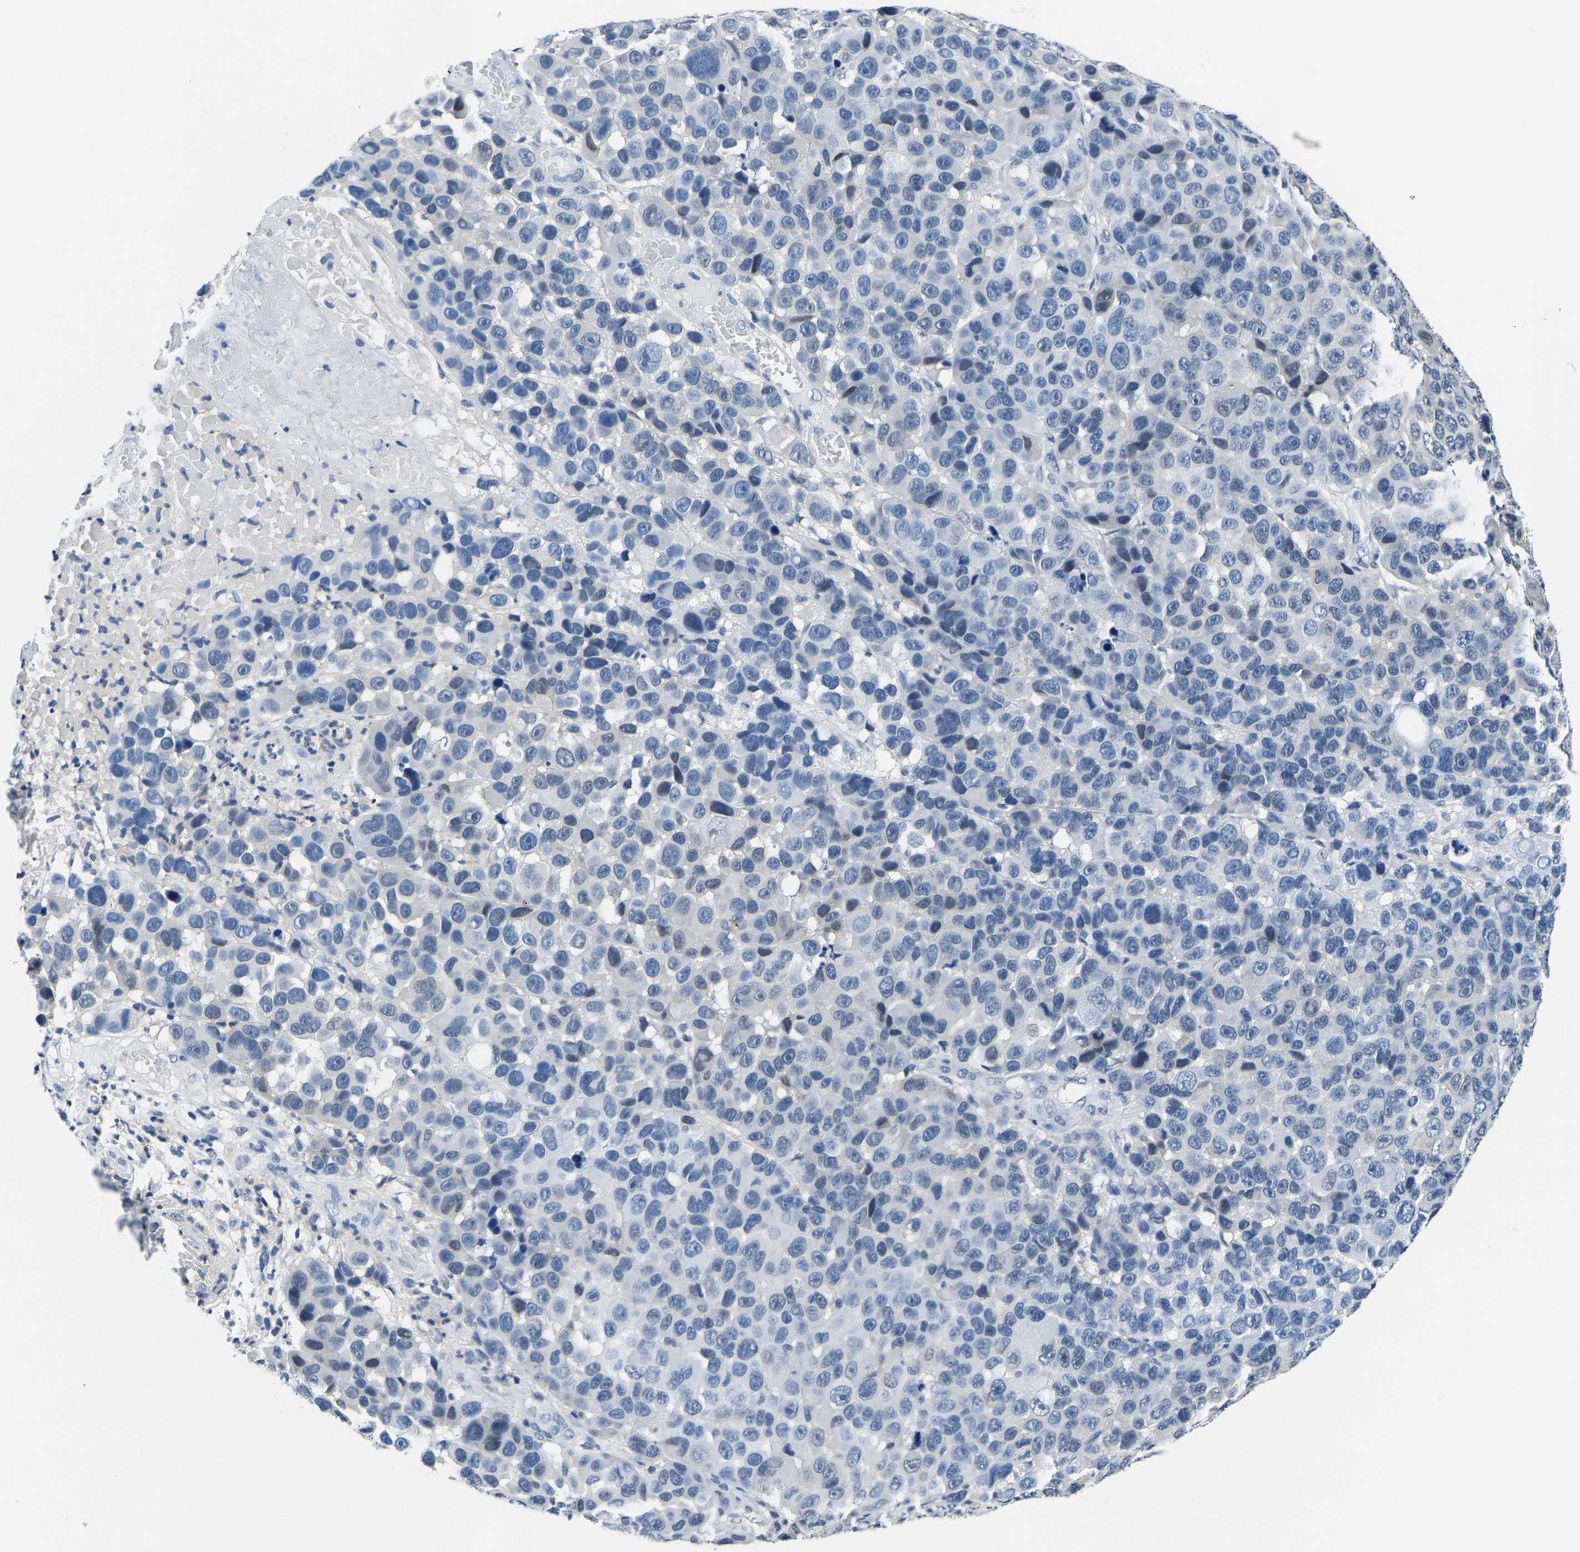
{"staining": {"intensity": "negative", "quantity": "none", "location": "none"}, "tissue": "melanoma", "cell_type": "Tumor cells", "image_type": "cancer", "snomed": [{"axis": "morphology", "description": "Malignant melanoma, NOS"}, {"axis": "topography", "description": "Skin"}], "caption": "Immunohistochemistry histopathology image of neoplastic tissue: melanoma stained with DAB reveals no significant protein positivity in tumor cells.", "gene": "SSH3", "patient": {"sex": "male", "age": 53}}